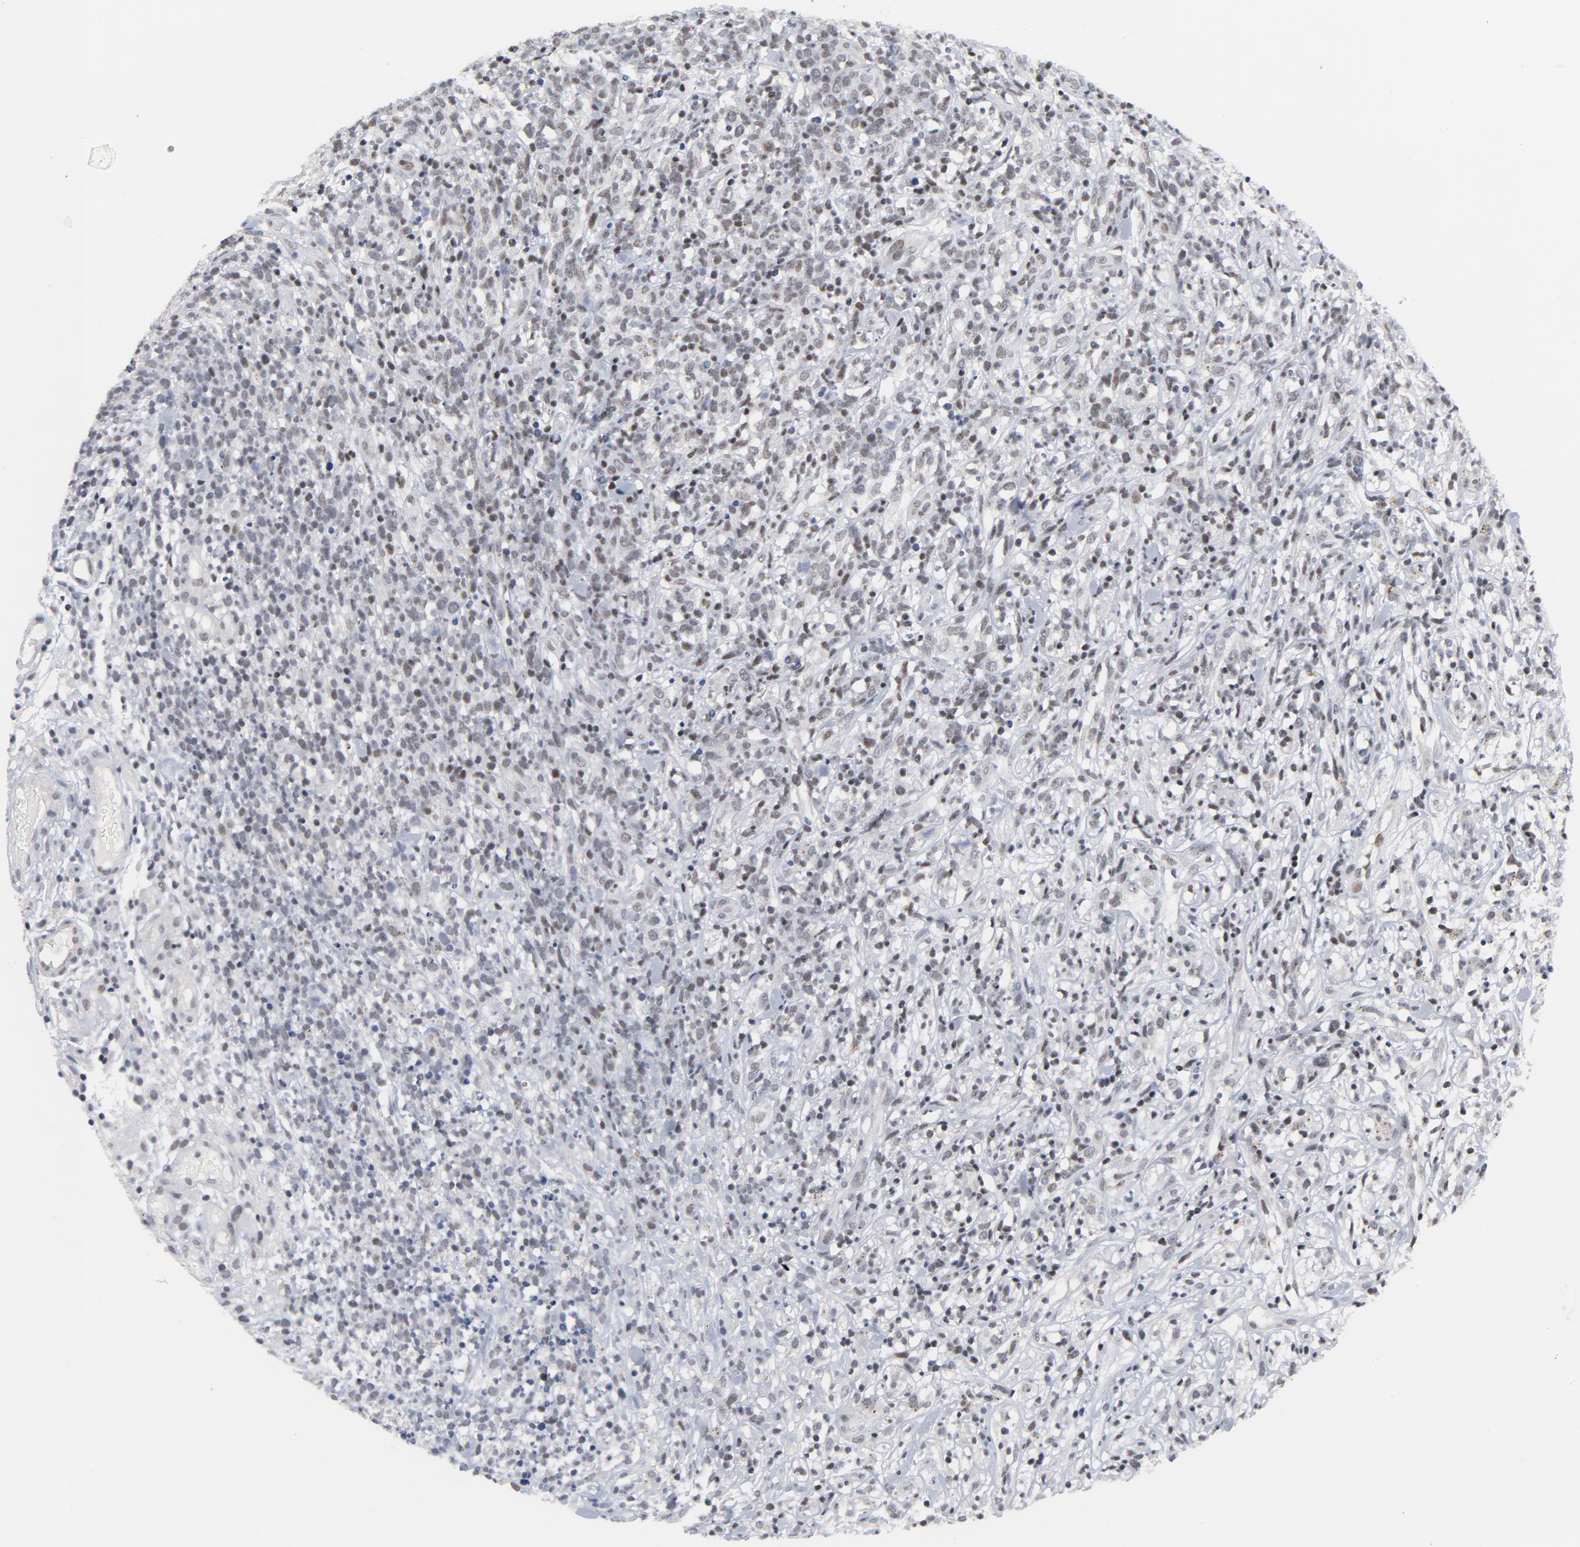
{"staining": {"intensity": "weak", "quantity": ">75%", "location": "nuclear"}, "tissue": "lymphoma", "cell_type": "Tumor cells", "image_type": "cancer", "snomed": [{"axis": "morphology", "description": "Malignant lymphoma, non-Hodgkin's type, High grade"}, {"axis": "topography", "description": "Lymph node"}], "caption": "Approximately >75% of tumor cells in high-grade malignant lymphoma, non-Hodgkin's type show weak nuclear protein positivity as visualized by brown immunohistochemical staining.", "gene": "GABPA", "patient": {"sex": "female", "age": 73}}